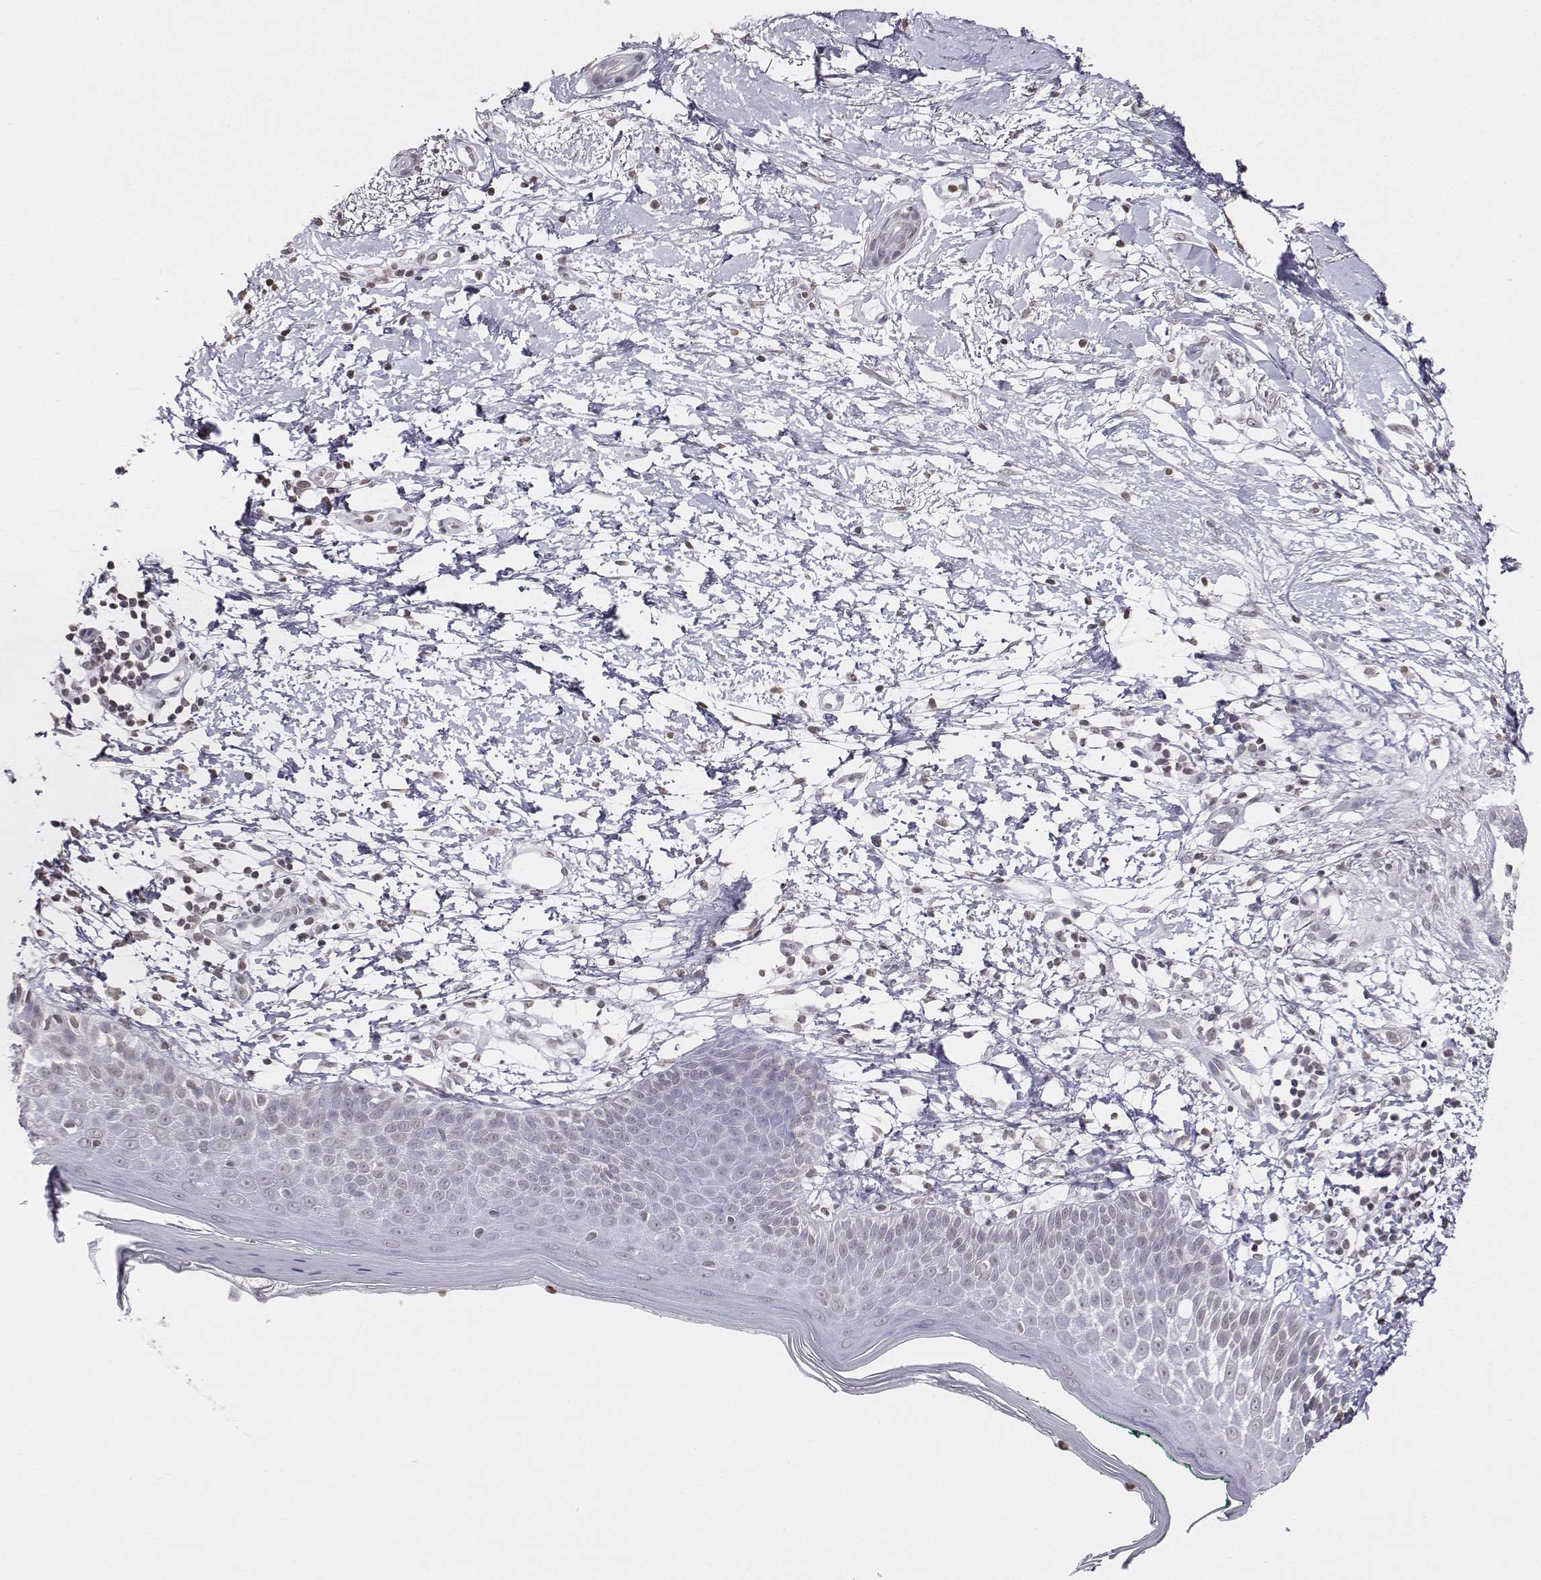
{"staining": {"intensity": "negative", "quantity": "none", "location": "none"}, "tissue": "skin cancer", "cell_type": "Tumor cells", "image_type": "cancer", "snomed": [{"axis": "morphology", "description": "Normal tissue, NOS"}, {"axis": "morphology", "description": "Basal cell carcinoma"}, {"axis": "topography", "description": "Skin"}], "caption": "Skin basal cell carcinoma was stained to show a protein in brown. There is no significant positivity in tumor cells.", "gene": "BARHL1", "patient": {"sex": "male", "age": 84}}